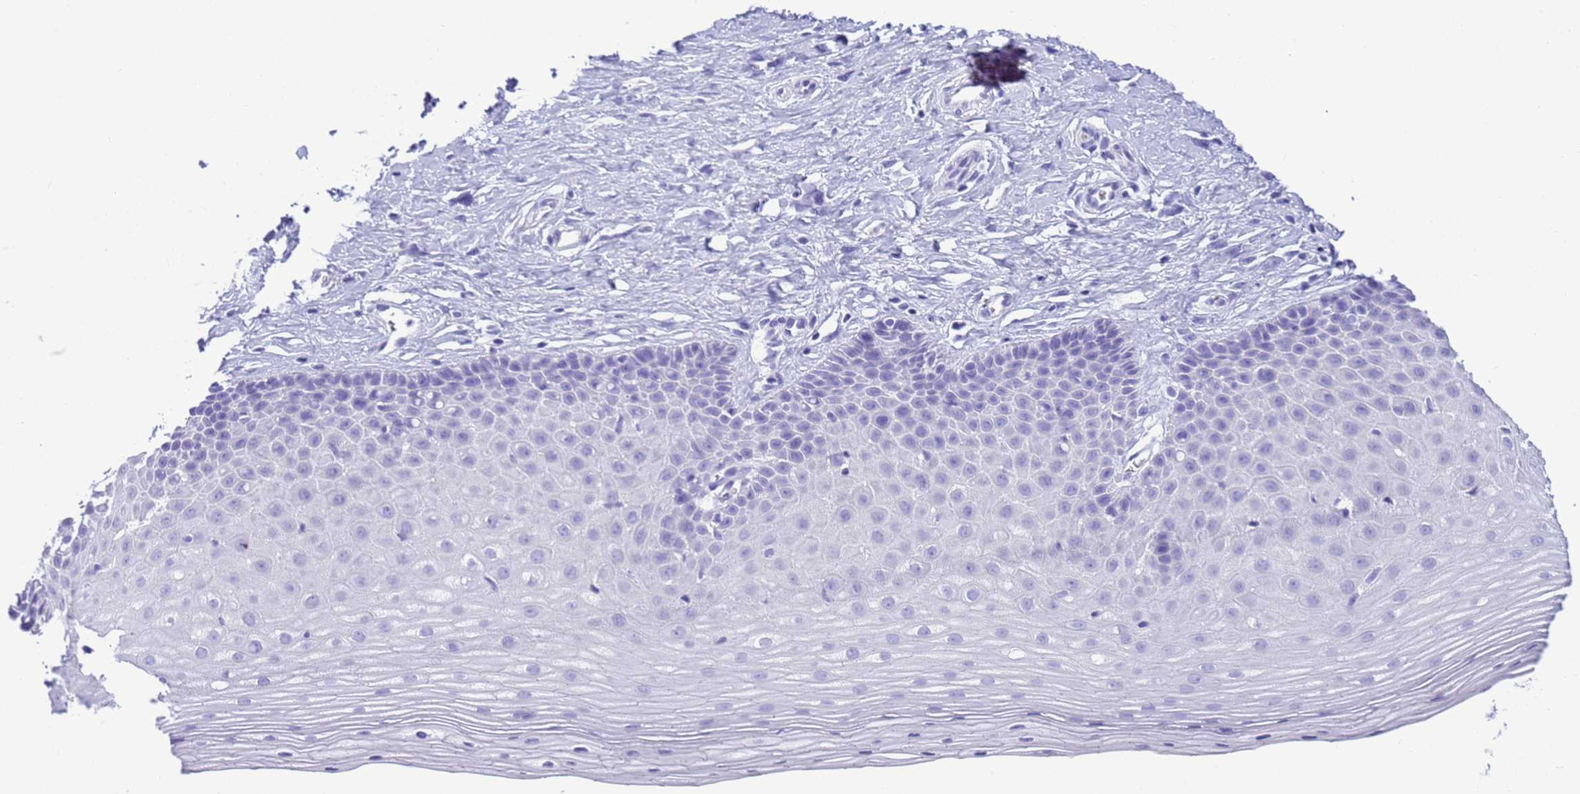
{"staining": {"intensity": "negative", "quantity": "none", "location": "none"}, "tissue": "cervix", "cell_type": "Glandular cells", "image_type": "normal", "snomed": [{"axis": "morphology", "description": "Normal tissue, NOS"}, {"axis": "topography", "description": "Cervix"}], "caption": "IHC image of normal cervix: cervix stained with DAB exhibits no significant protein expression in glandular cells. (DAB immunohistochemistry, high magnification).", "gene": "STATH", "patient": {"sex": "female", "age": 36}}